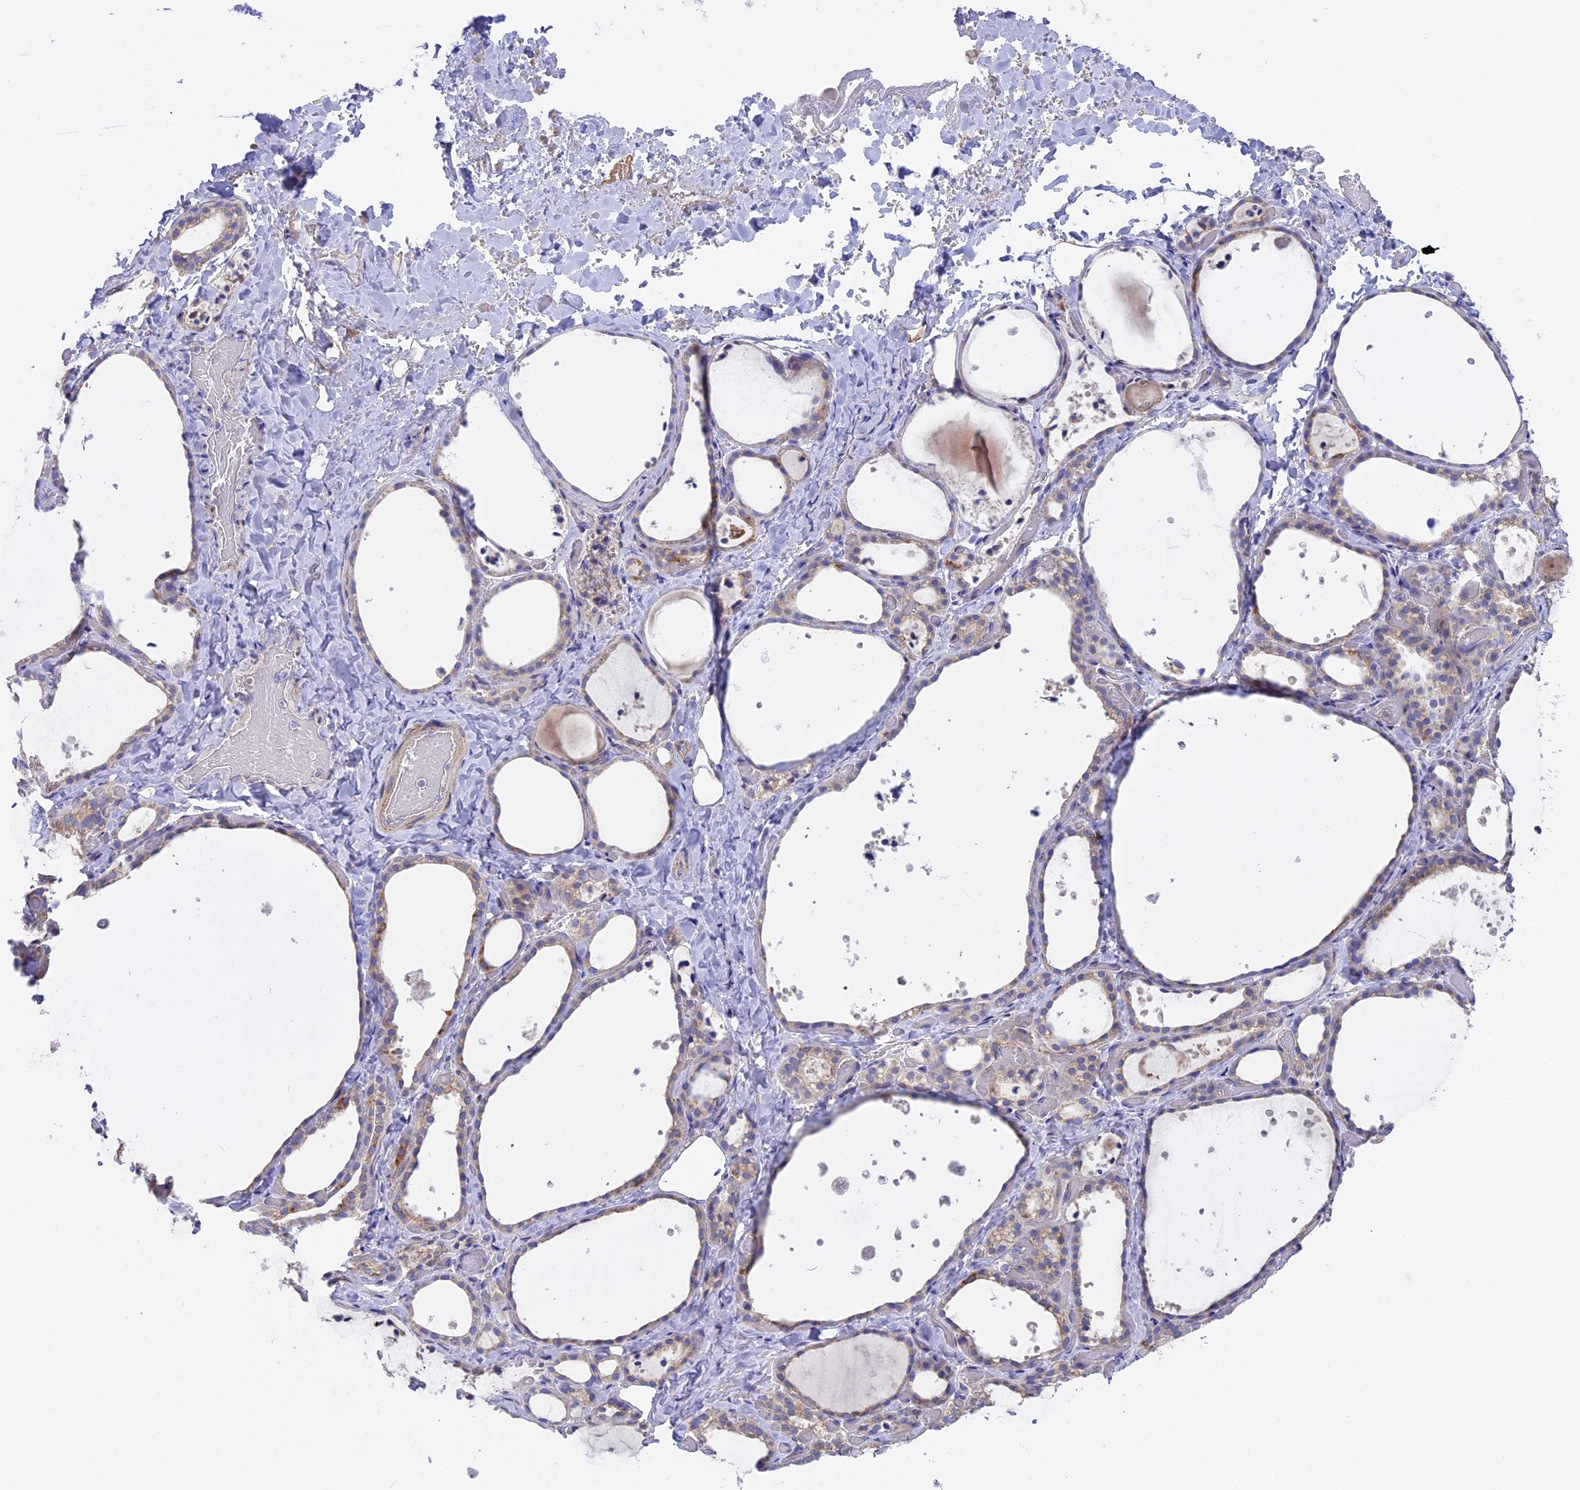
{"staining": {"intensity": "moderate", "quantity": "25%-75%", "location": "cytoplasmic/membranous"}, "tissue": "thyroid gland", "cell_type": "Glandular cells", "image_type": "normal", "snomed": [{"axis": "morphology", "description": "Normal tissue, NOS"}, {"axis": "topography", "description": "Thyroid gland"}], "caption": "This micrograph exhibits unremarkable thyroid gland stained with immunohistochemistry to label a protein in brown. The cytoplasmic/membranous of glandular cells show moderate positivity for the protein. Nuclei are counter-stained blue.", "gene": "ETFDH", "patient": {"sex": "female", "age": 44}}